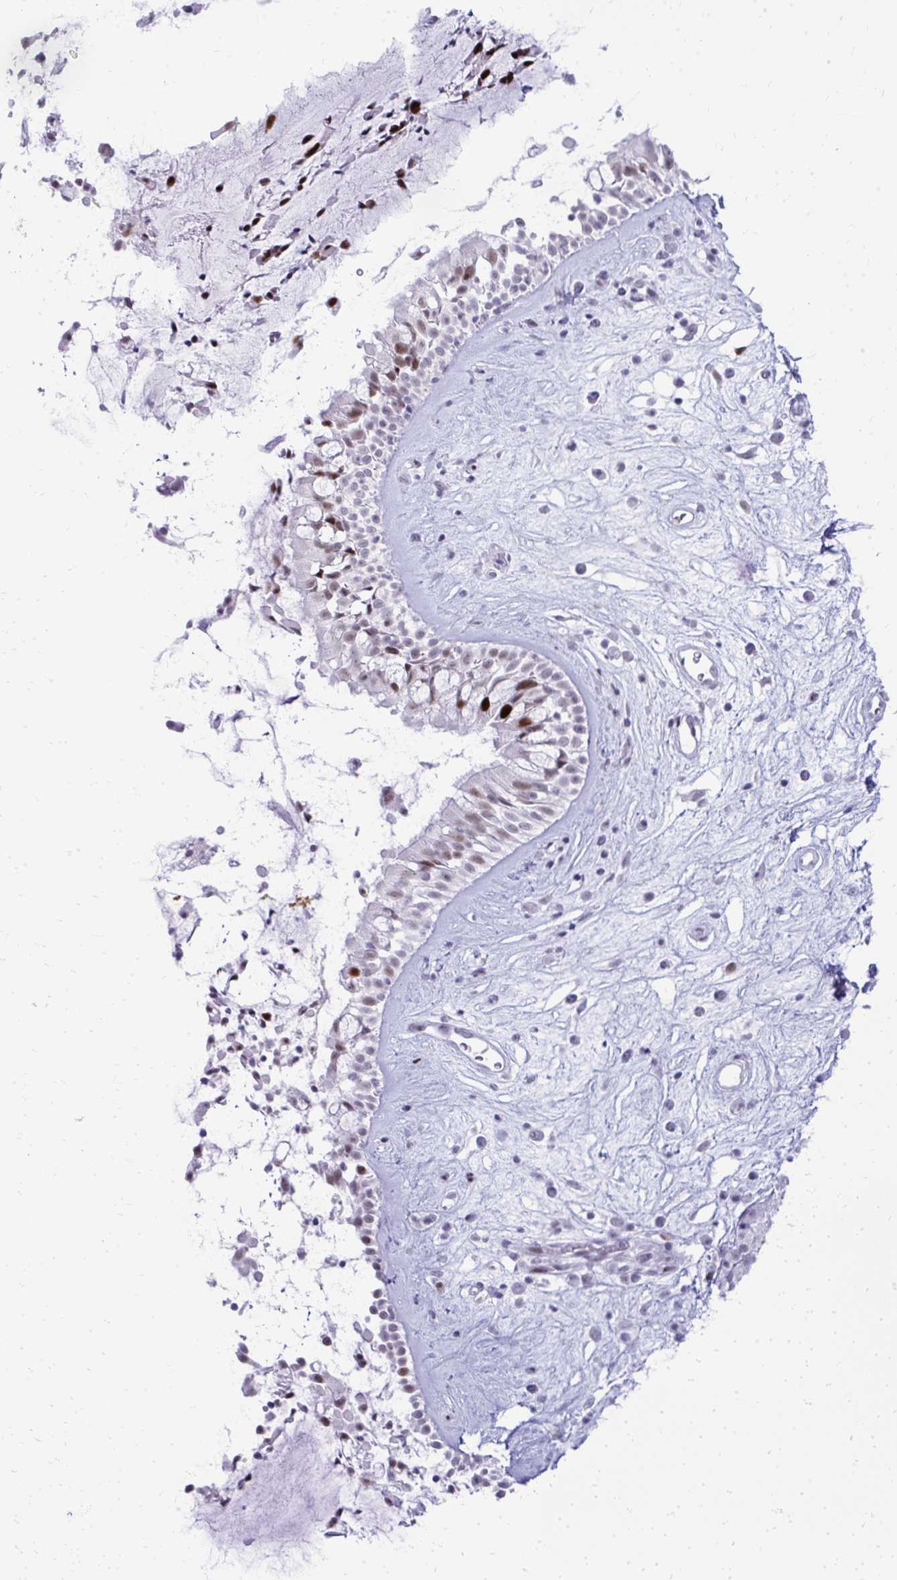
{"staining": {"intensity": "moderate", "quantity": ">75%", "location": "nuclear"}, "tissue": "nasopharynx", "cell_type": "Respiratory epithelial cells", "image_type": "normal", "snomed": [{"axis": "morphology", "description": "Normal tissue, NOS"}, {"axis": "topography", "description": "Nasopharynx"}], "caption": "A brown stain labels moderate nuclear positivity of a protein in respiratory epithelial cells of normal human nasopharynx.", "gene": "GLDN", "patient": {"sex": "male", "age": 32}}